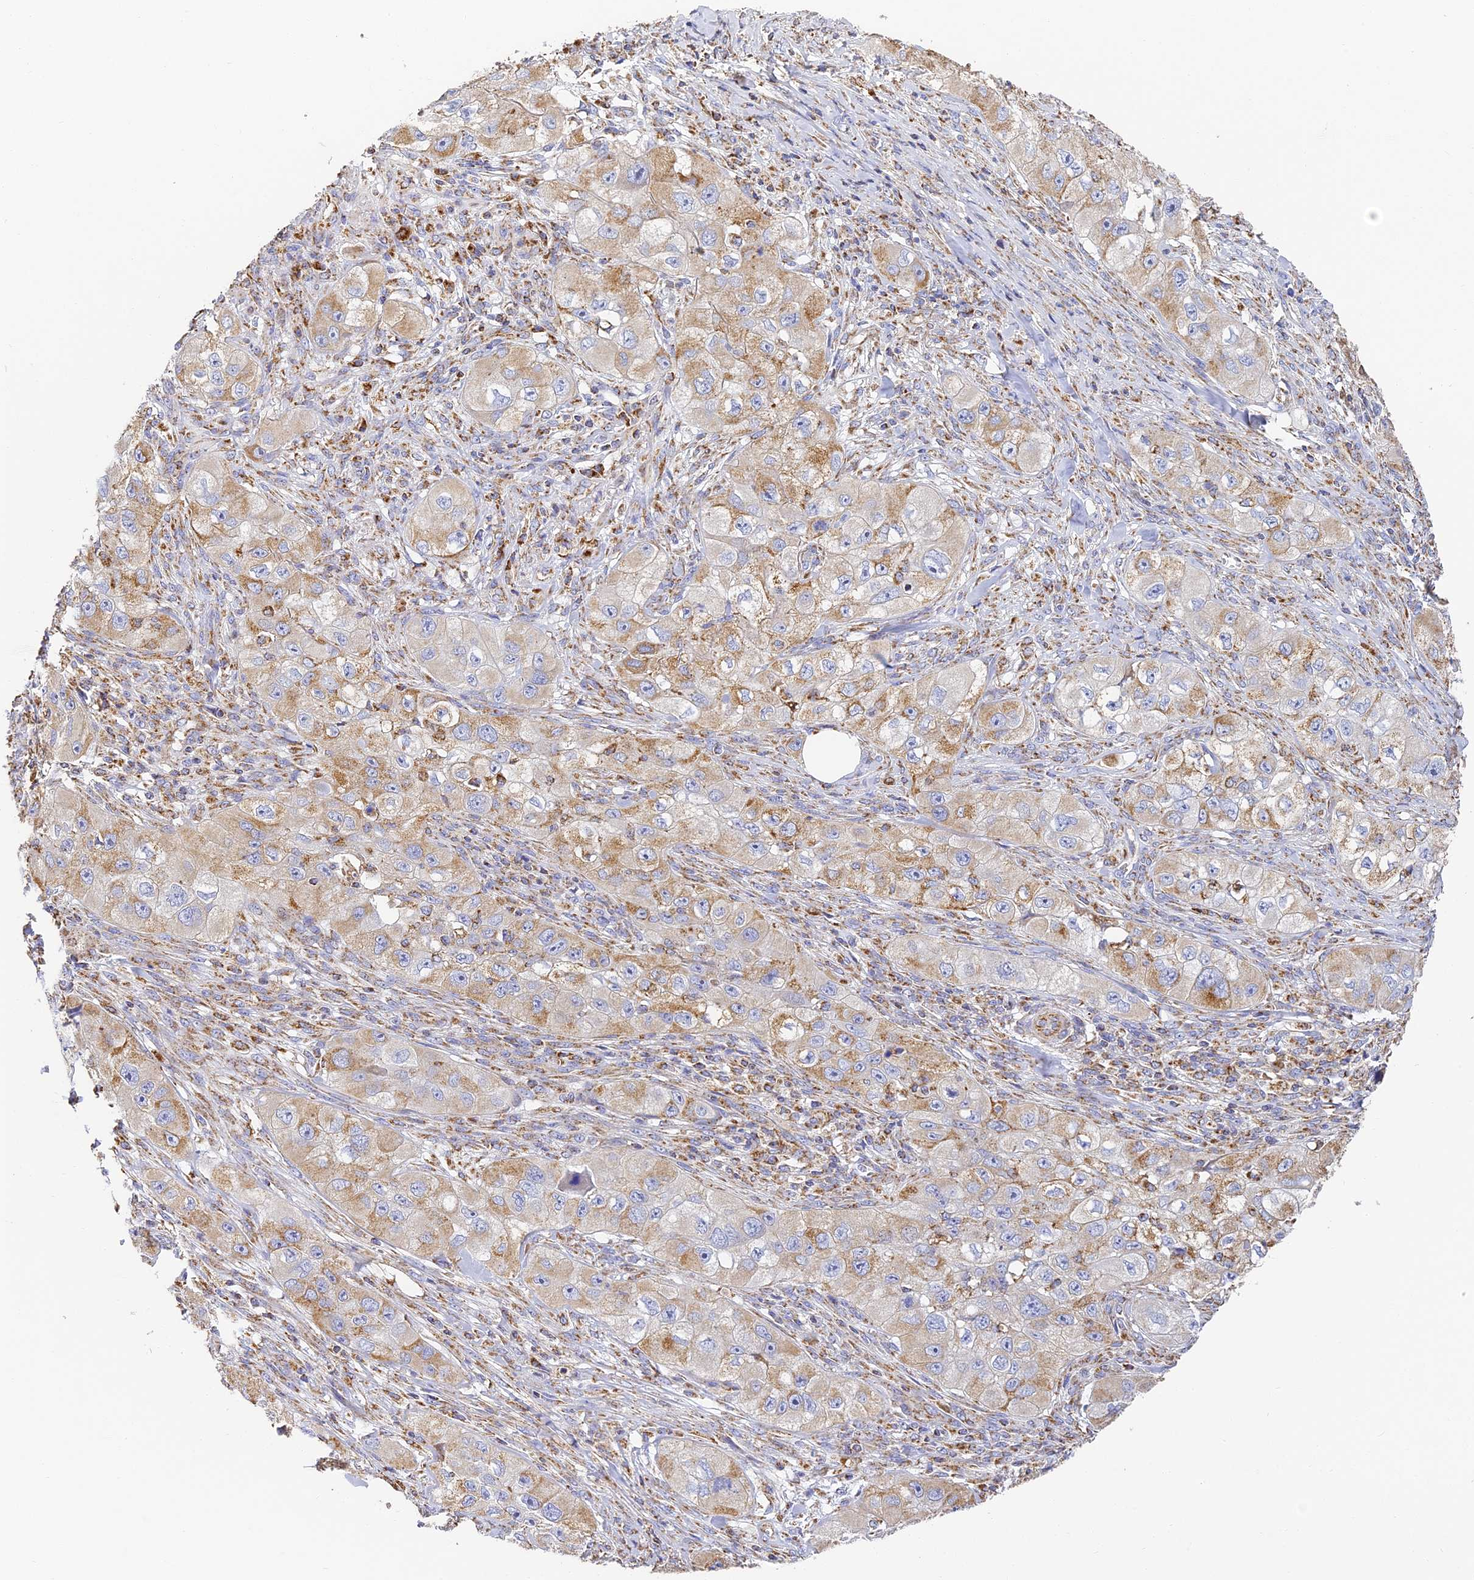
{"staining": {"intensity": "moderate", "quantity": "25%-75%", "location": "cytoplasmic/membranous"}, "tissue": "skin cancer", "cell_type": "Tumor cells", "image_type": "cancer", "snomed": [{"axis": "morphology", "description": "Squamous cell carcinoma, NOS"}, {"axis": "topography", "description": "Skin"}, {"axis": "topography", "description": "Subcutis"}], "caption": "Immunohistochemistry (DAB) staining of human skin squamous cell carcinoma exhibits moderate cytoplasmic/membranous protein staining in approximately 25%-75% of tumor cells. The protein of interest is stained brown, and the nuclei are stained in blue (DAB (3,3'-diaminobenzidine) IHC with brightfield microscopy, high magnification).", "gene": "COX6C", "patient": {"sex": "male", "age": 73}}